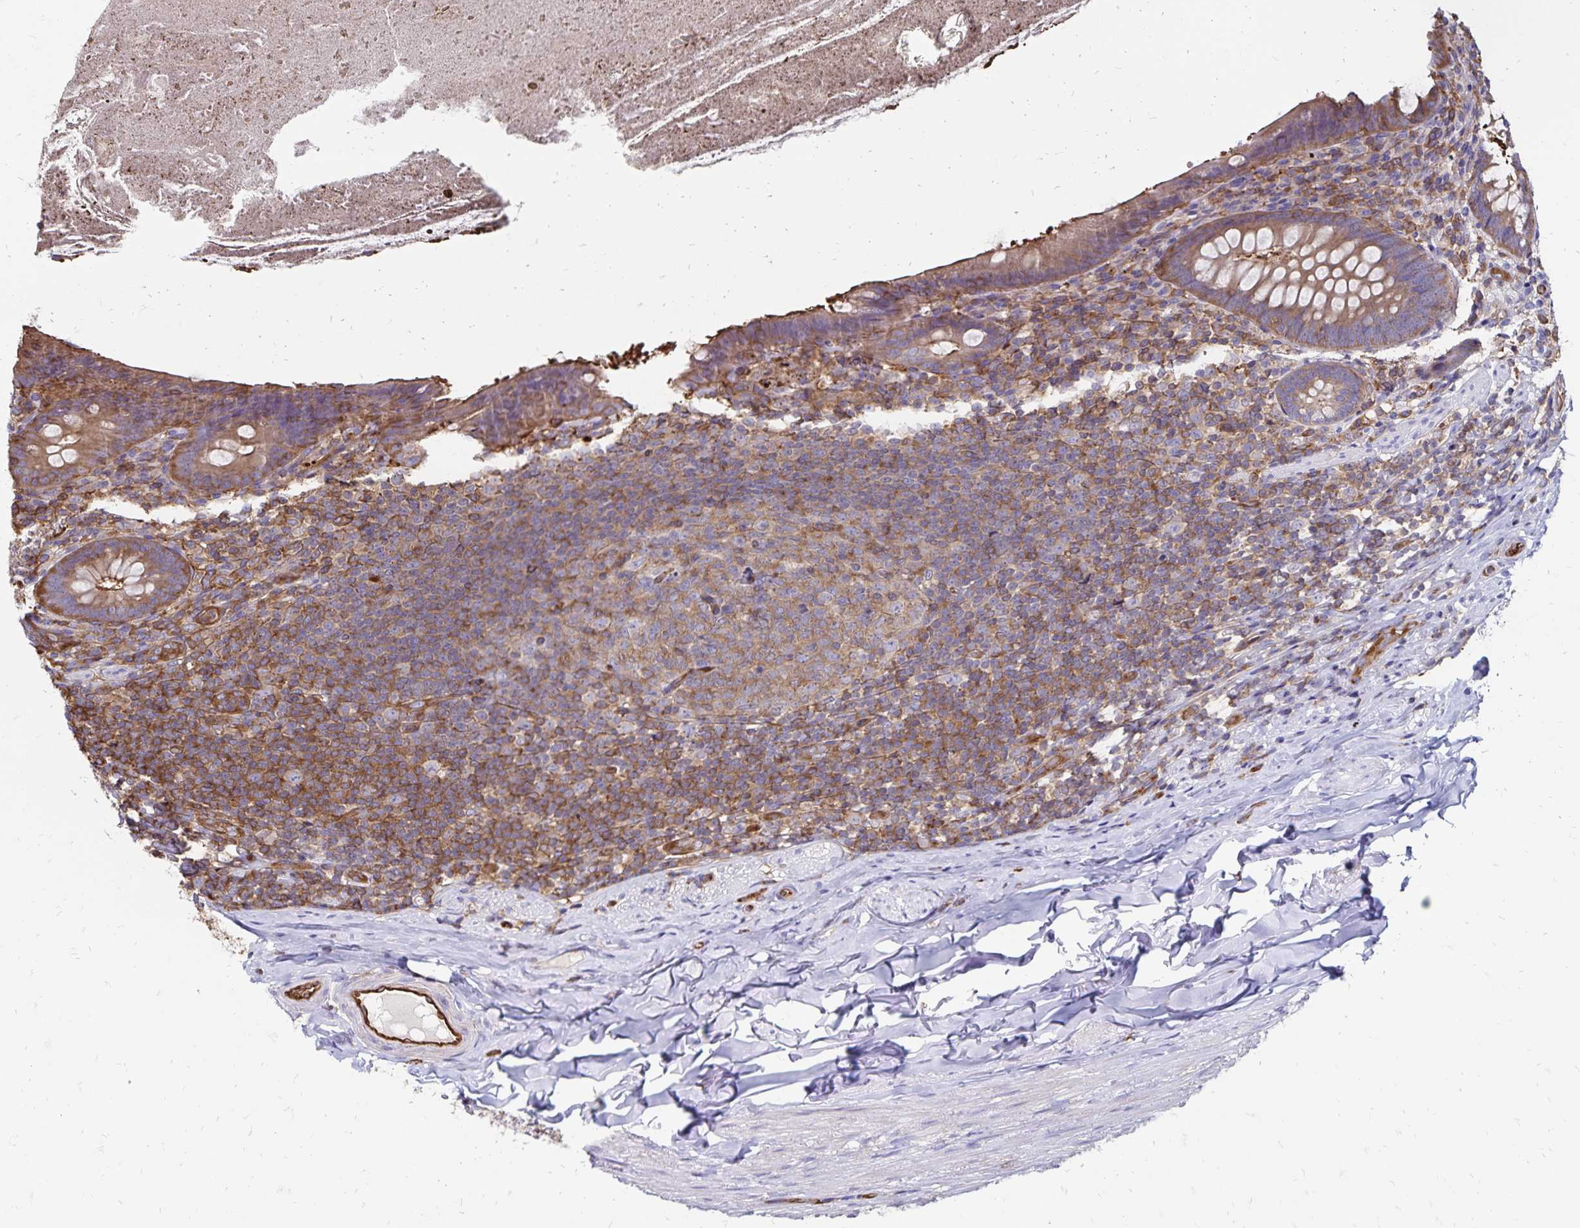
{"staining": {"intensity": "moderate", "quantity": ">75%", "location": "cytoplasmic/membranous"}, "tissue": "appendix", "cell_type": "Glandular cells", "image_type": "normal", "snomed": [{"axis": "morphology", "description": "Normal tissue, NOS"}, {"axis": "topography", "description": "Appendix"}], "caption": "High-power microscopy captured an immunohistochemistry micrograph of unremarkable appendix, revealing moderate cytoplasmic/membranous positivity in approximately >75% of glandular cells.", "gene": "RPRML", "patient": {"sex": "male", "age": 47}}